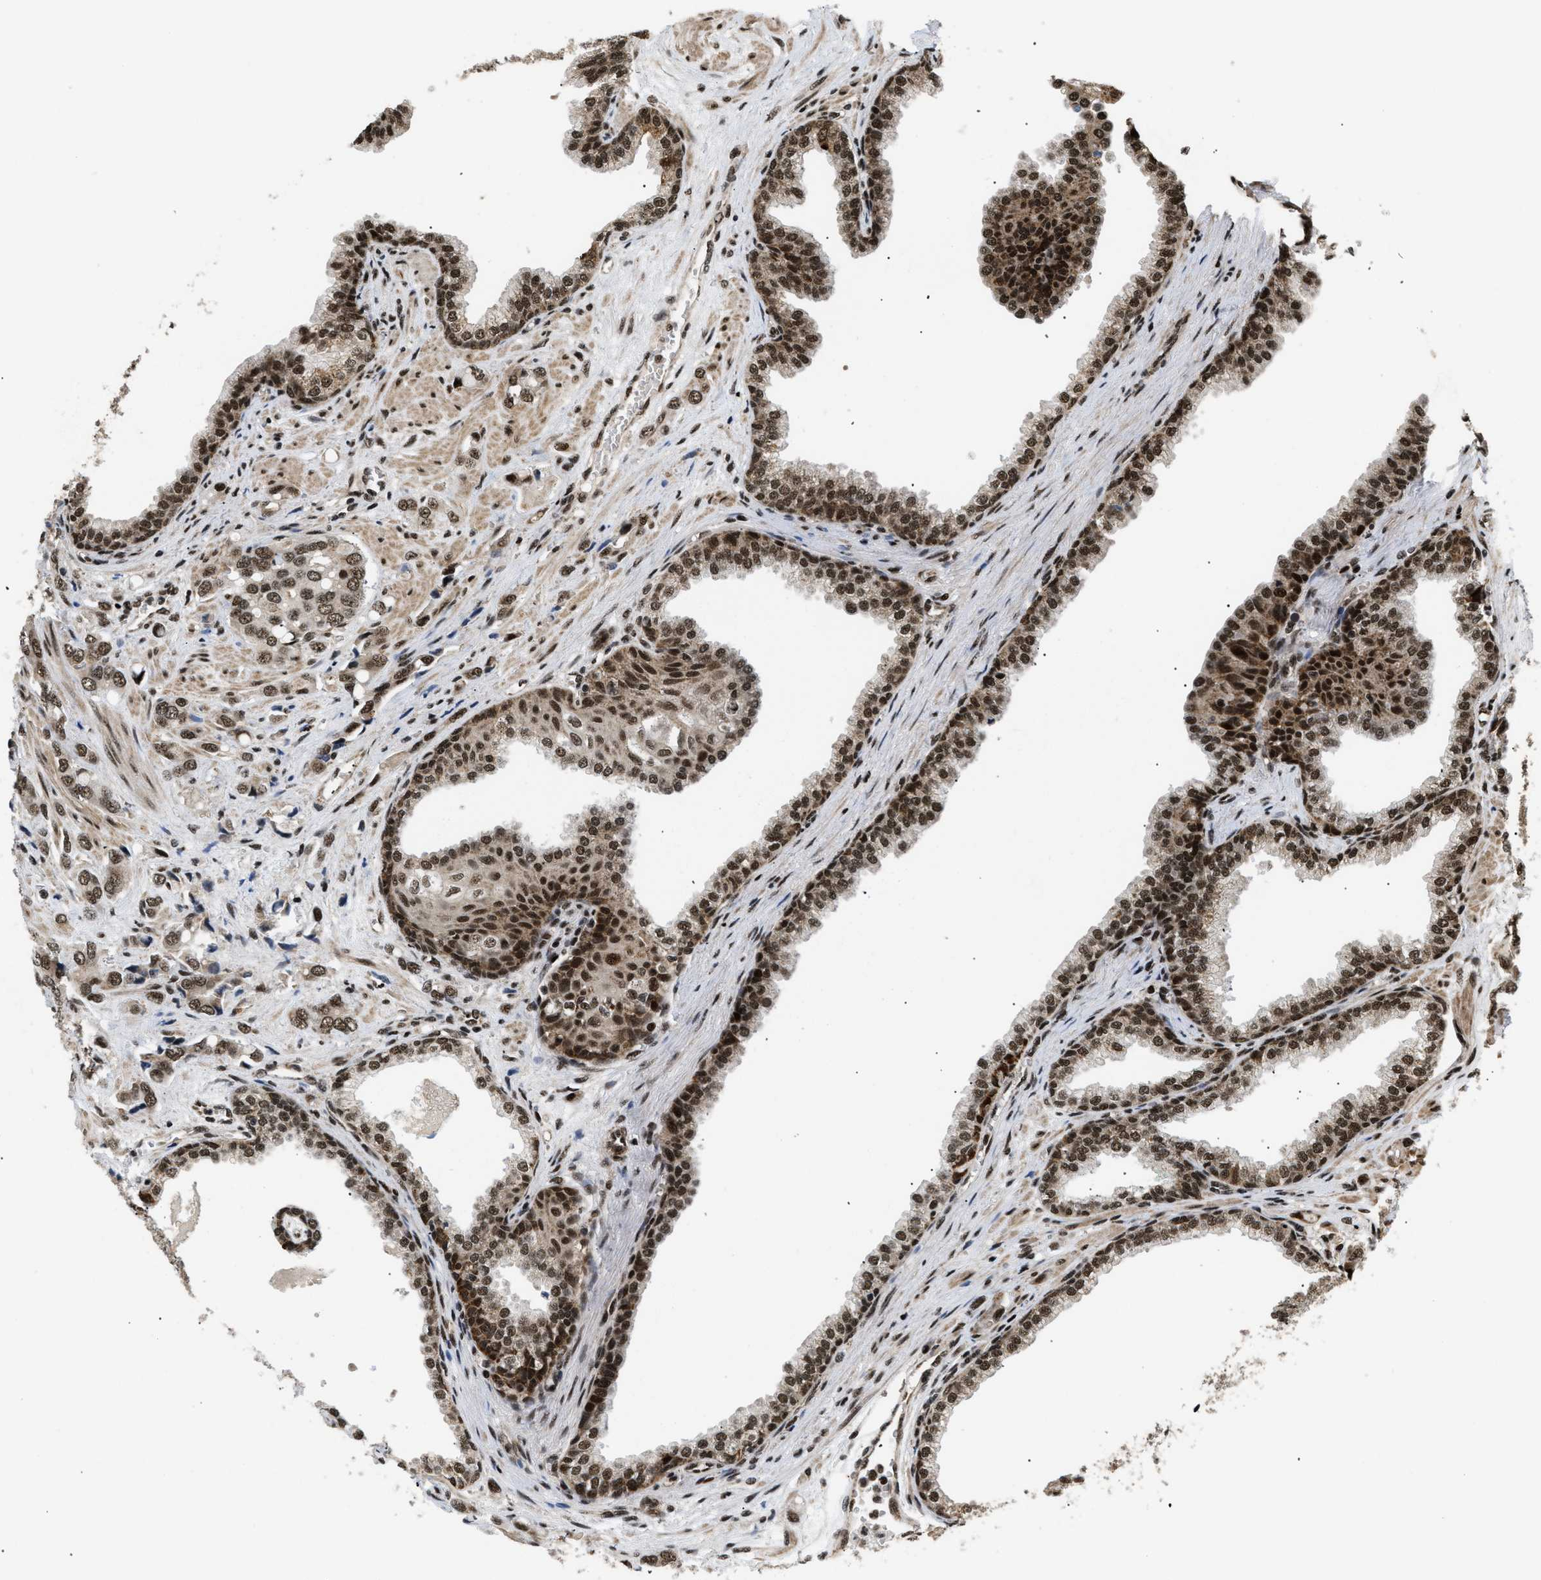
{"staining": {"intensity": "moderate", "quantity": ">75%", "location": "nuclear"}, "tissue": "prostate cancer", "cell_type": "Tumor cells", "image_type": "cancer", "snomed": [{"axis": "morphology", "description": "Adenocarcinoma, High grade"}, {"axis": "topography", "description": "Prostate"}], "caption": "This image shows immunohistochemistry staining of human adenocarcinoma (high-grade) (prostate), with medium moderate nuclear staining in about >75% of tumor cells.", "gene": "RBM5", "patient": {"sex": "male", "age": 52}}